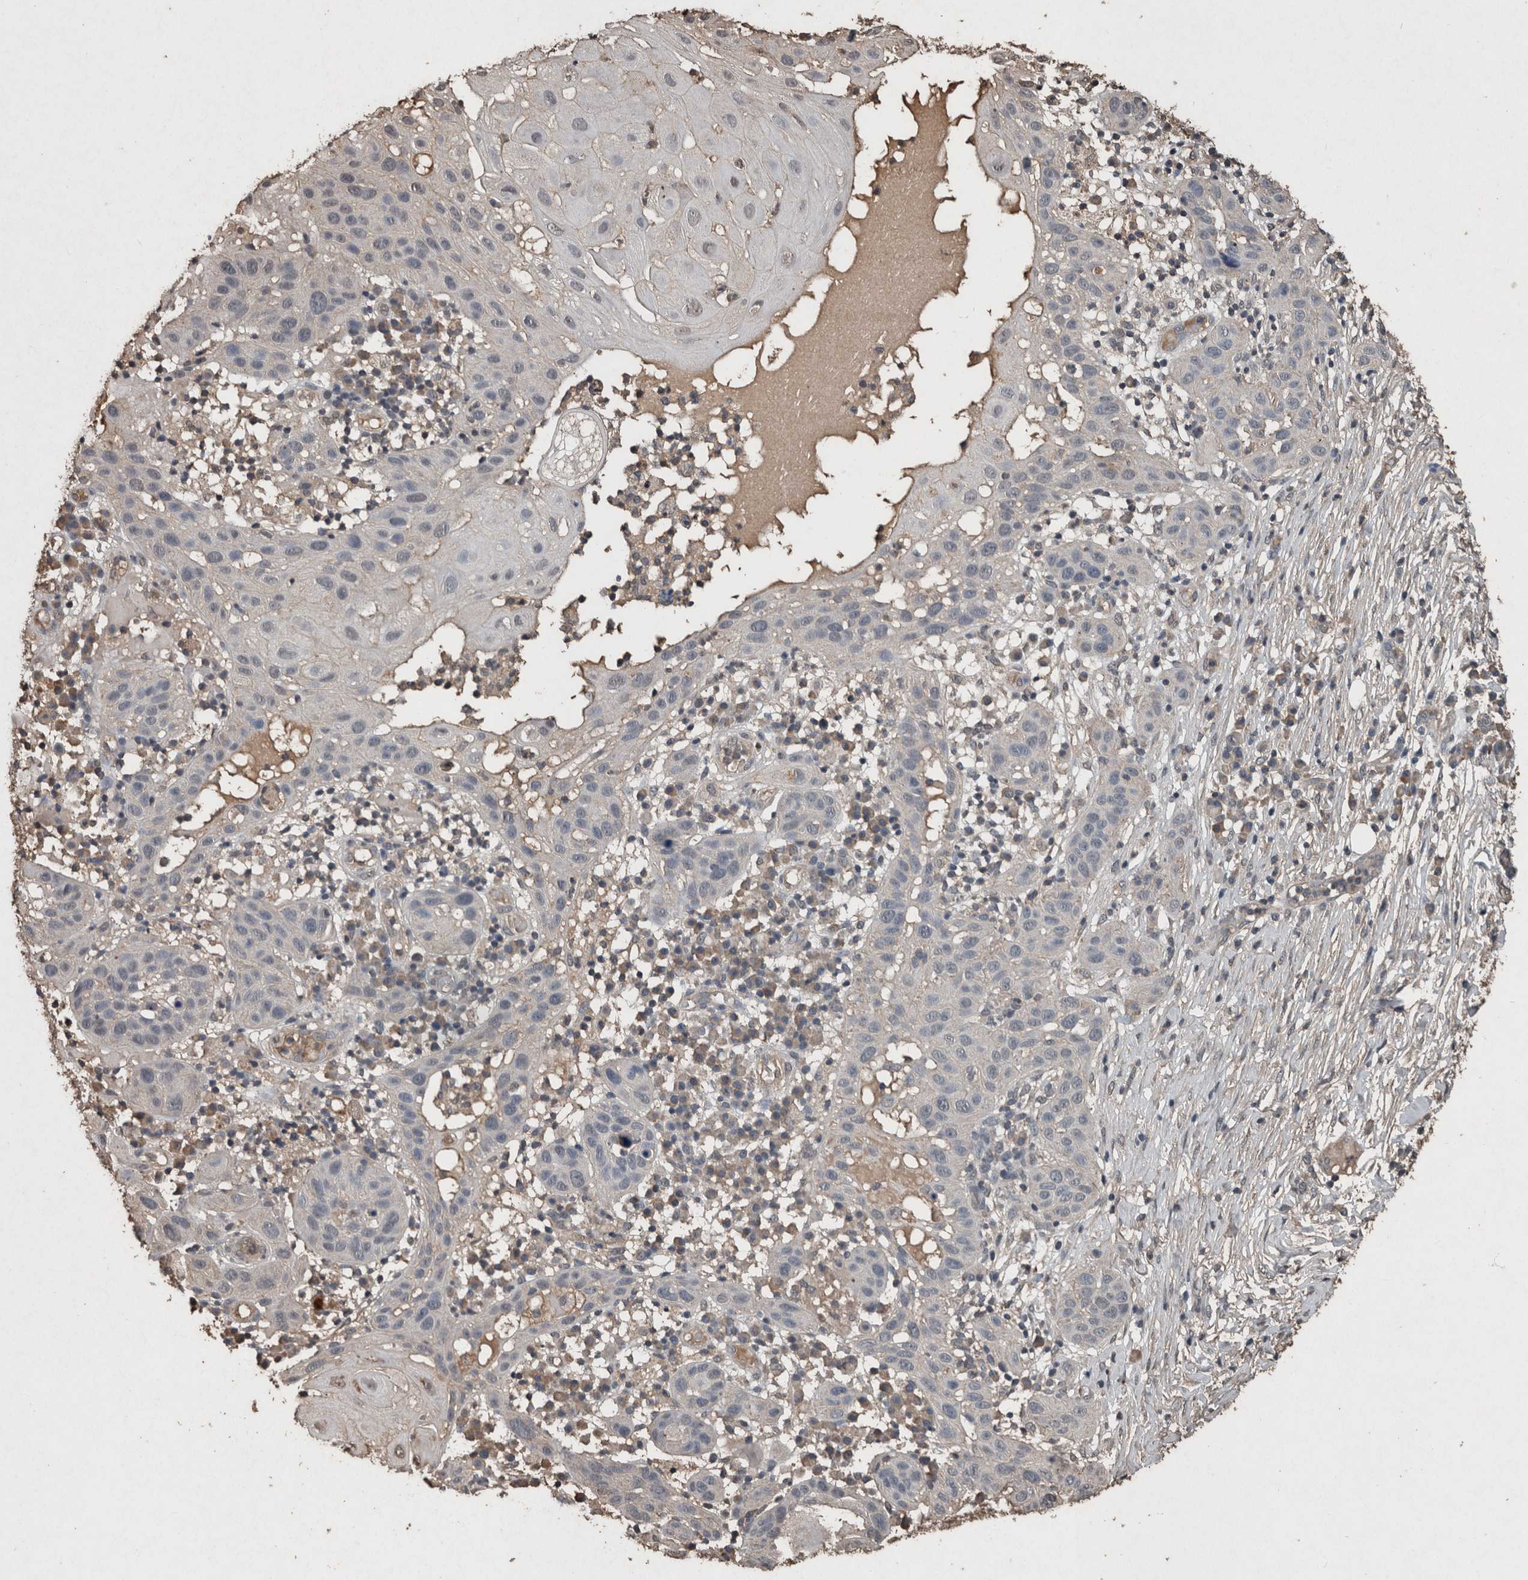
{"staining": {"intensity": "negative", "quantity": "none", "location": "none"}, "tissue": "skin cancer", "cell_type": "Tumor cells", "image_type": "cancer", "snomed": [{"axis": "morphology", "description": "Normal tissue, NOS"}, {"axis": "morphology", "description": "Squamous cell carcinoma, NOS"}, {"axis": "topography", "description": "Skin"}], "caption": "There is no significant expression in tumor cells of skin cancer. (Stains: DAB immunohistochemistry with hematoxylin counter stain, Microscopy: brightfield microscopy at high magnification).", "gene": "FGFRL1", "patient": {"sex": "female", "age": 96}}